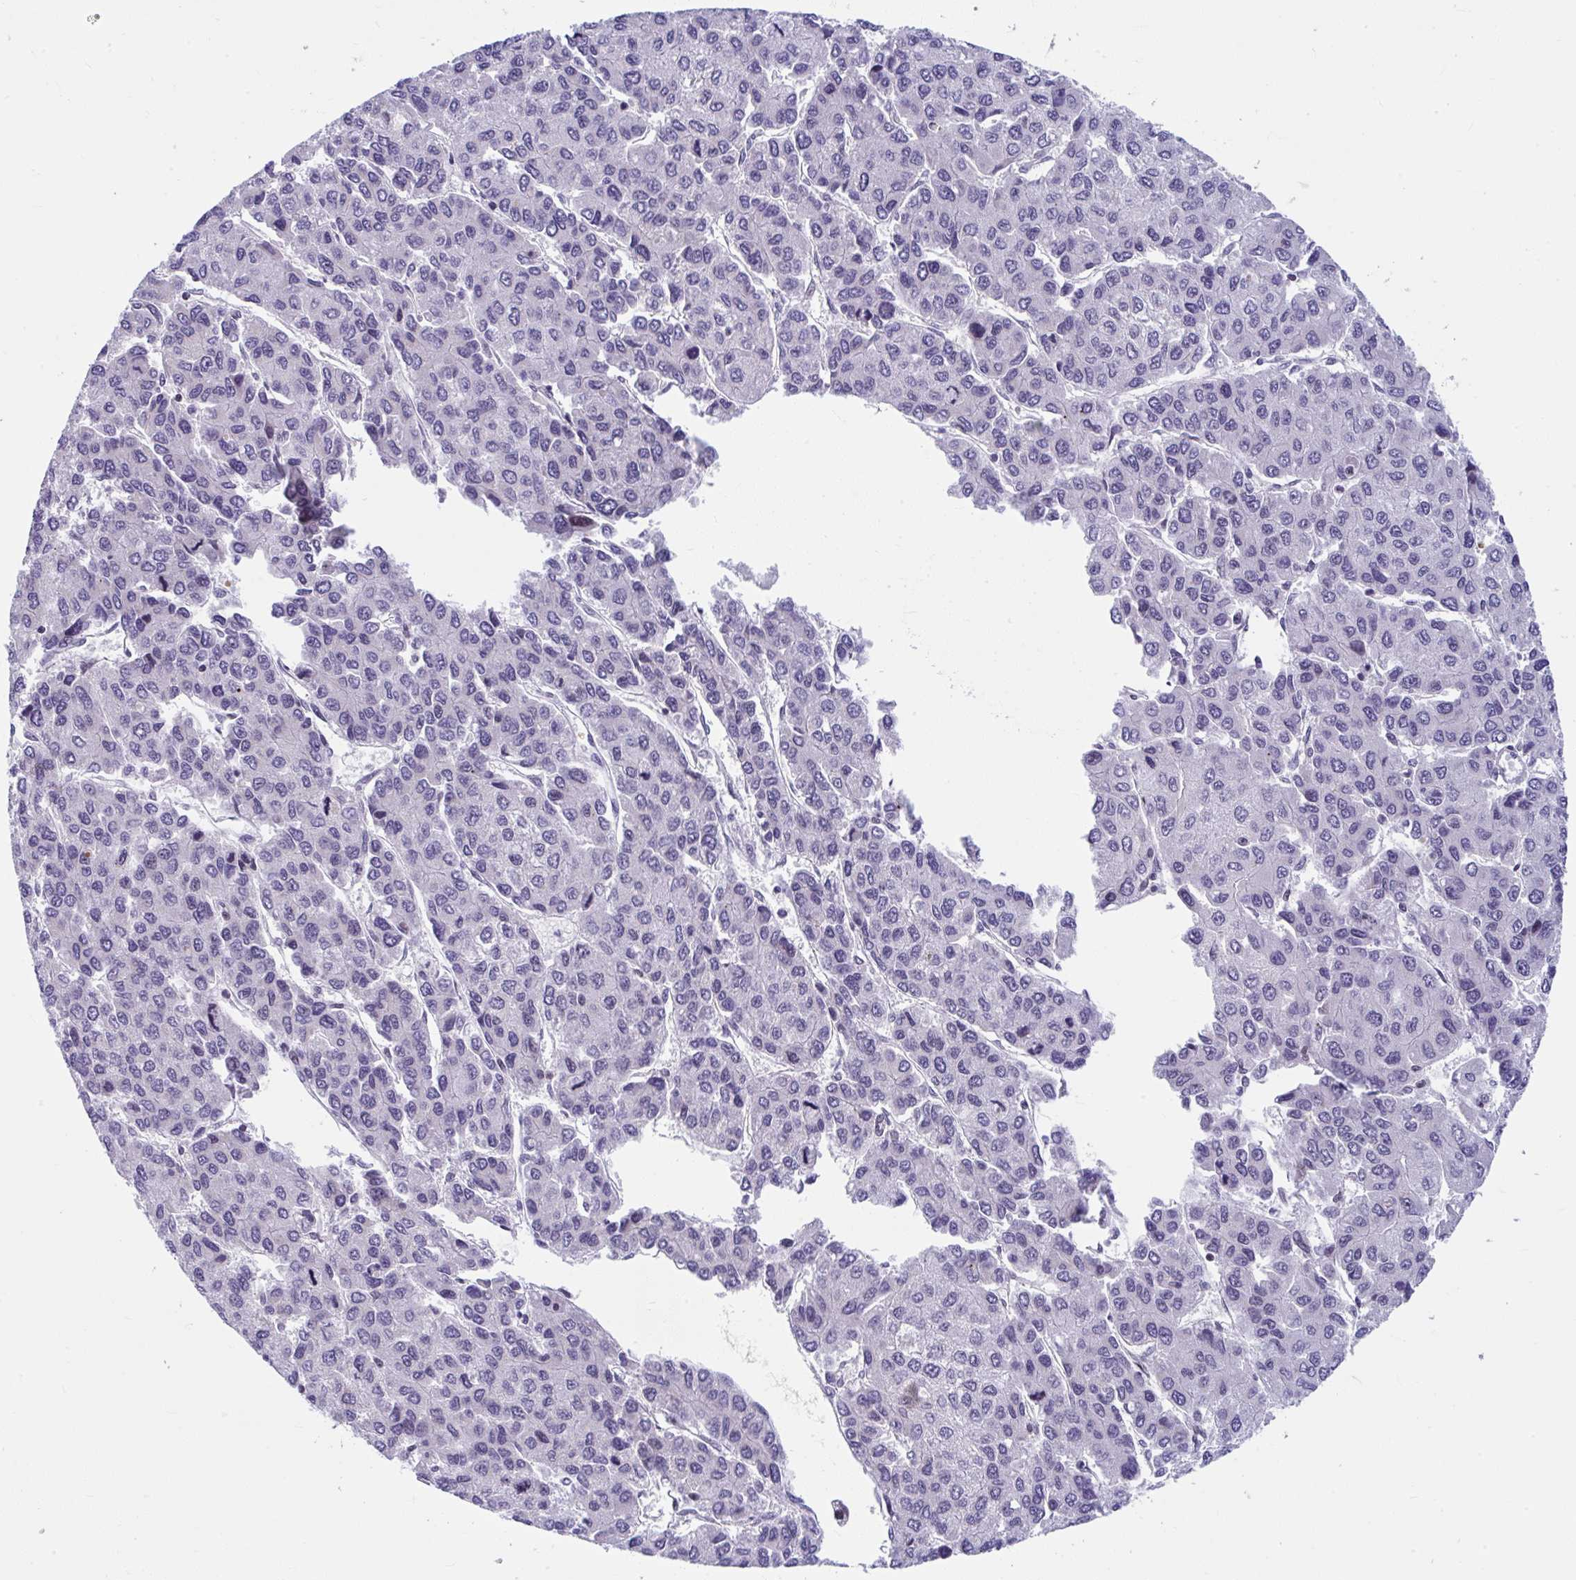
{"staining": {"intensity": "negative", "quantity": "none", "location": "none"}, "tissue": "liver cancer", "cell_type": "Tumor cells", "image_type": "cancer", "snomed": [{"axis": "morphology", "description": "Carcinoma, Hepatocellular, NOS"}, {"axis": "topography", "description": "Liver"}], "caption": "A high-resolution histopathology image shows immunohistochemistry (IHC) staining of hepatocellular carcinoma (liver), which reveals no significant staining in tumor cells.", "gene": "ISL1", "patient": {"sex": "female", "age": 66}}